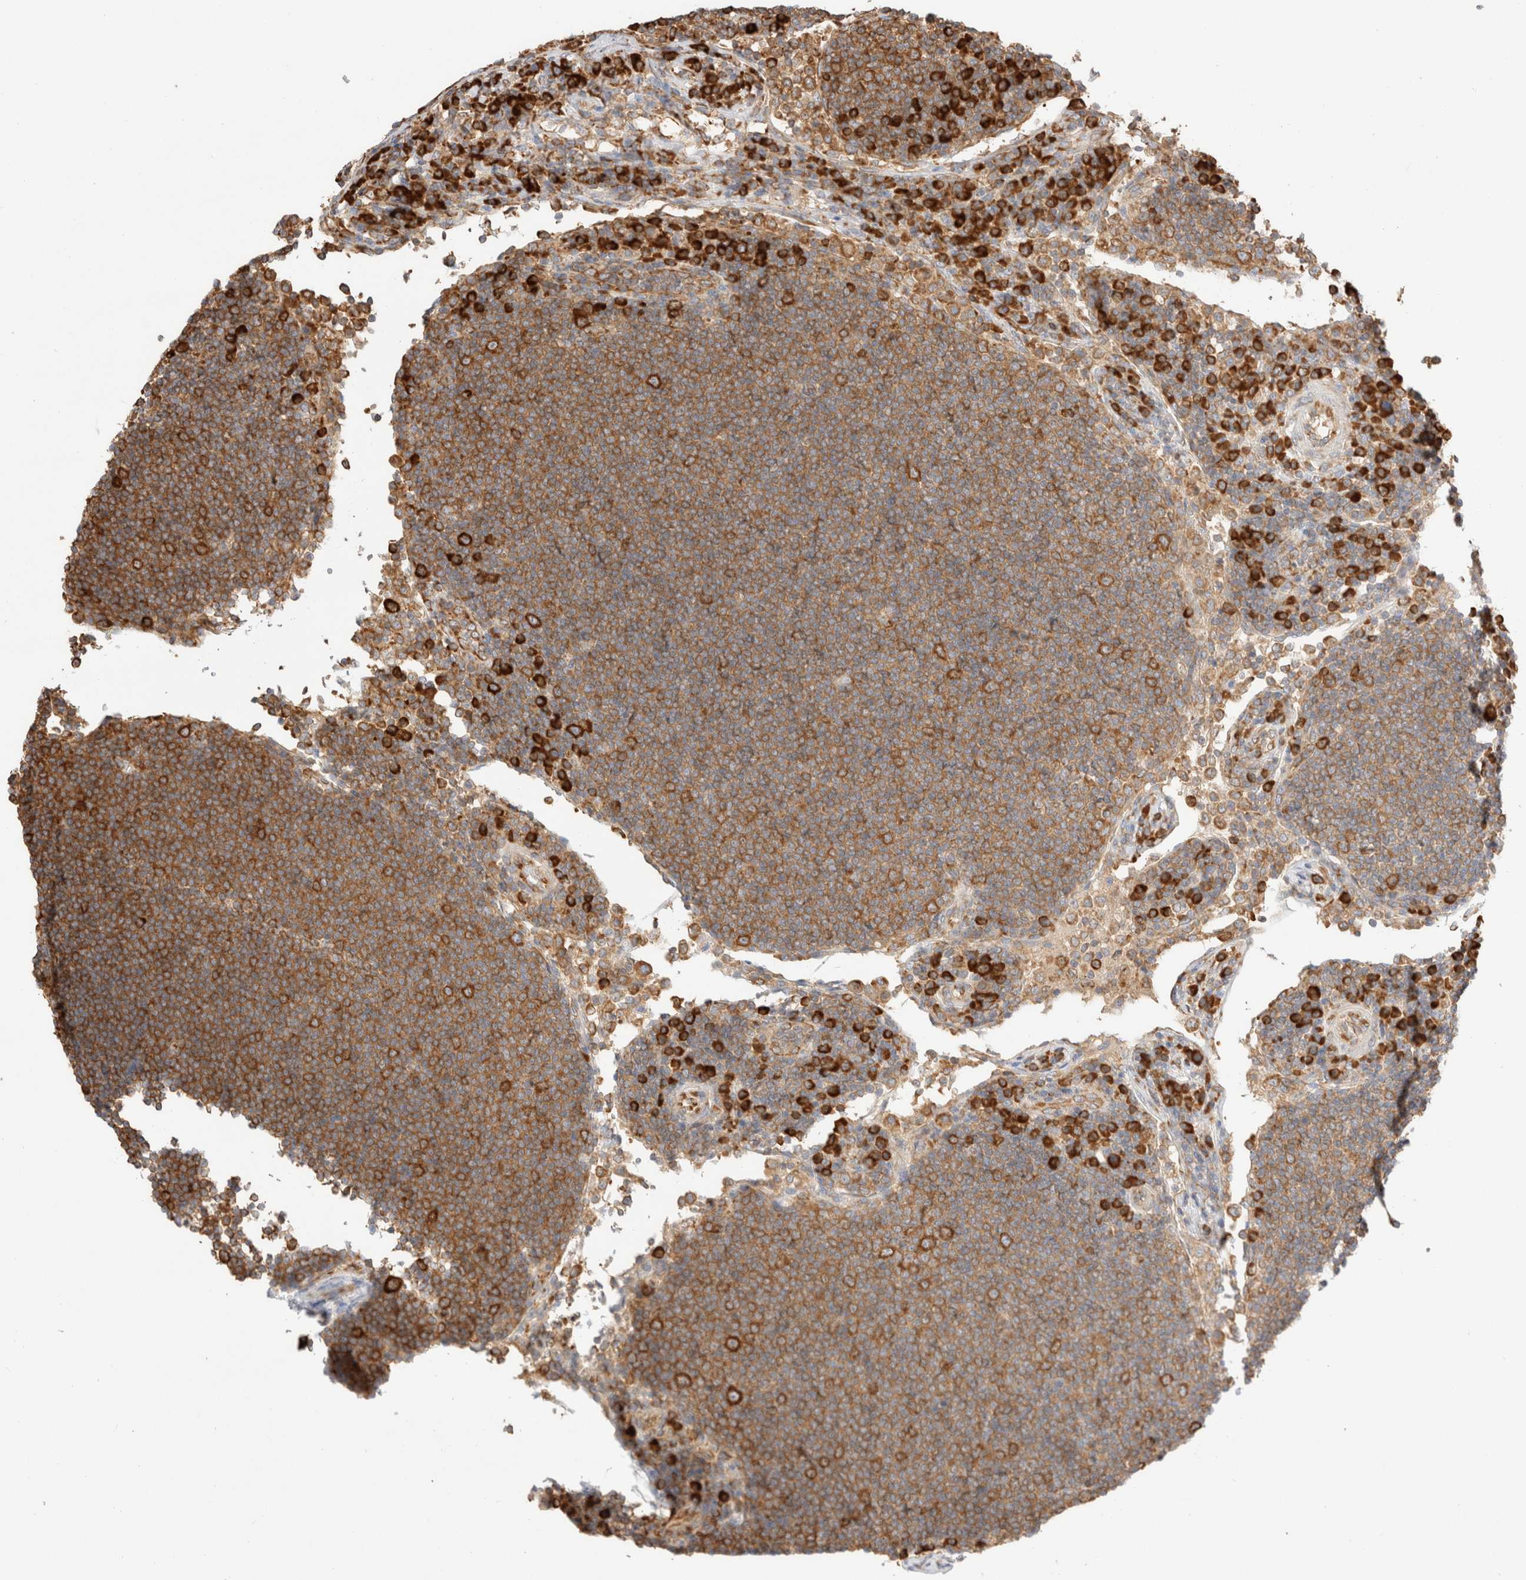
{"staining": {"intensity": "strong", "quantity": ">75%", "location": "cytoplasmic/membranous"}, "tissue": "lymph node", "cell_type": "Germinal center cells", "image_type": "normal", "snomed": [{"axis": "morphology", "description": "Normal tissue, NOS"}, {"axis": "topography", "description": "Lymph node"}], "caption": "Lymph node stained for a protein (brown) exhibits strong cytoplasmic/membranous positive positivity in approximately >75% of germinal center cells.", "gene": "ZC2HC1A", "patient": {"sex": "female", "age": 53}}